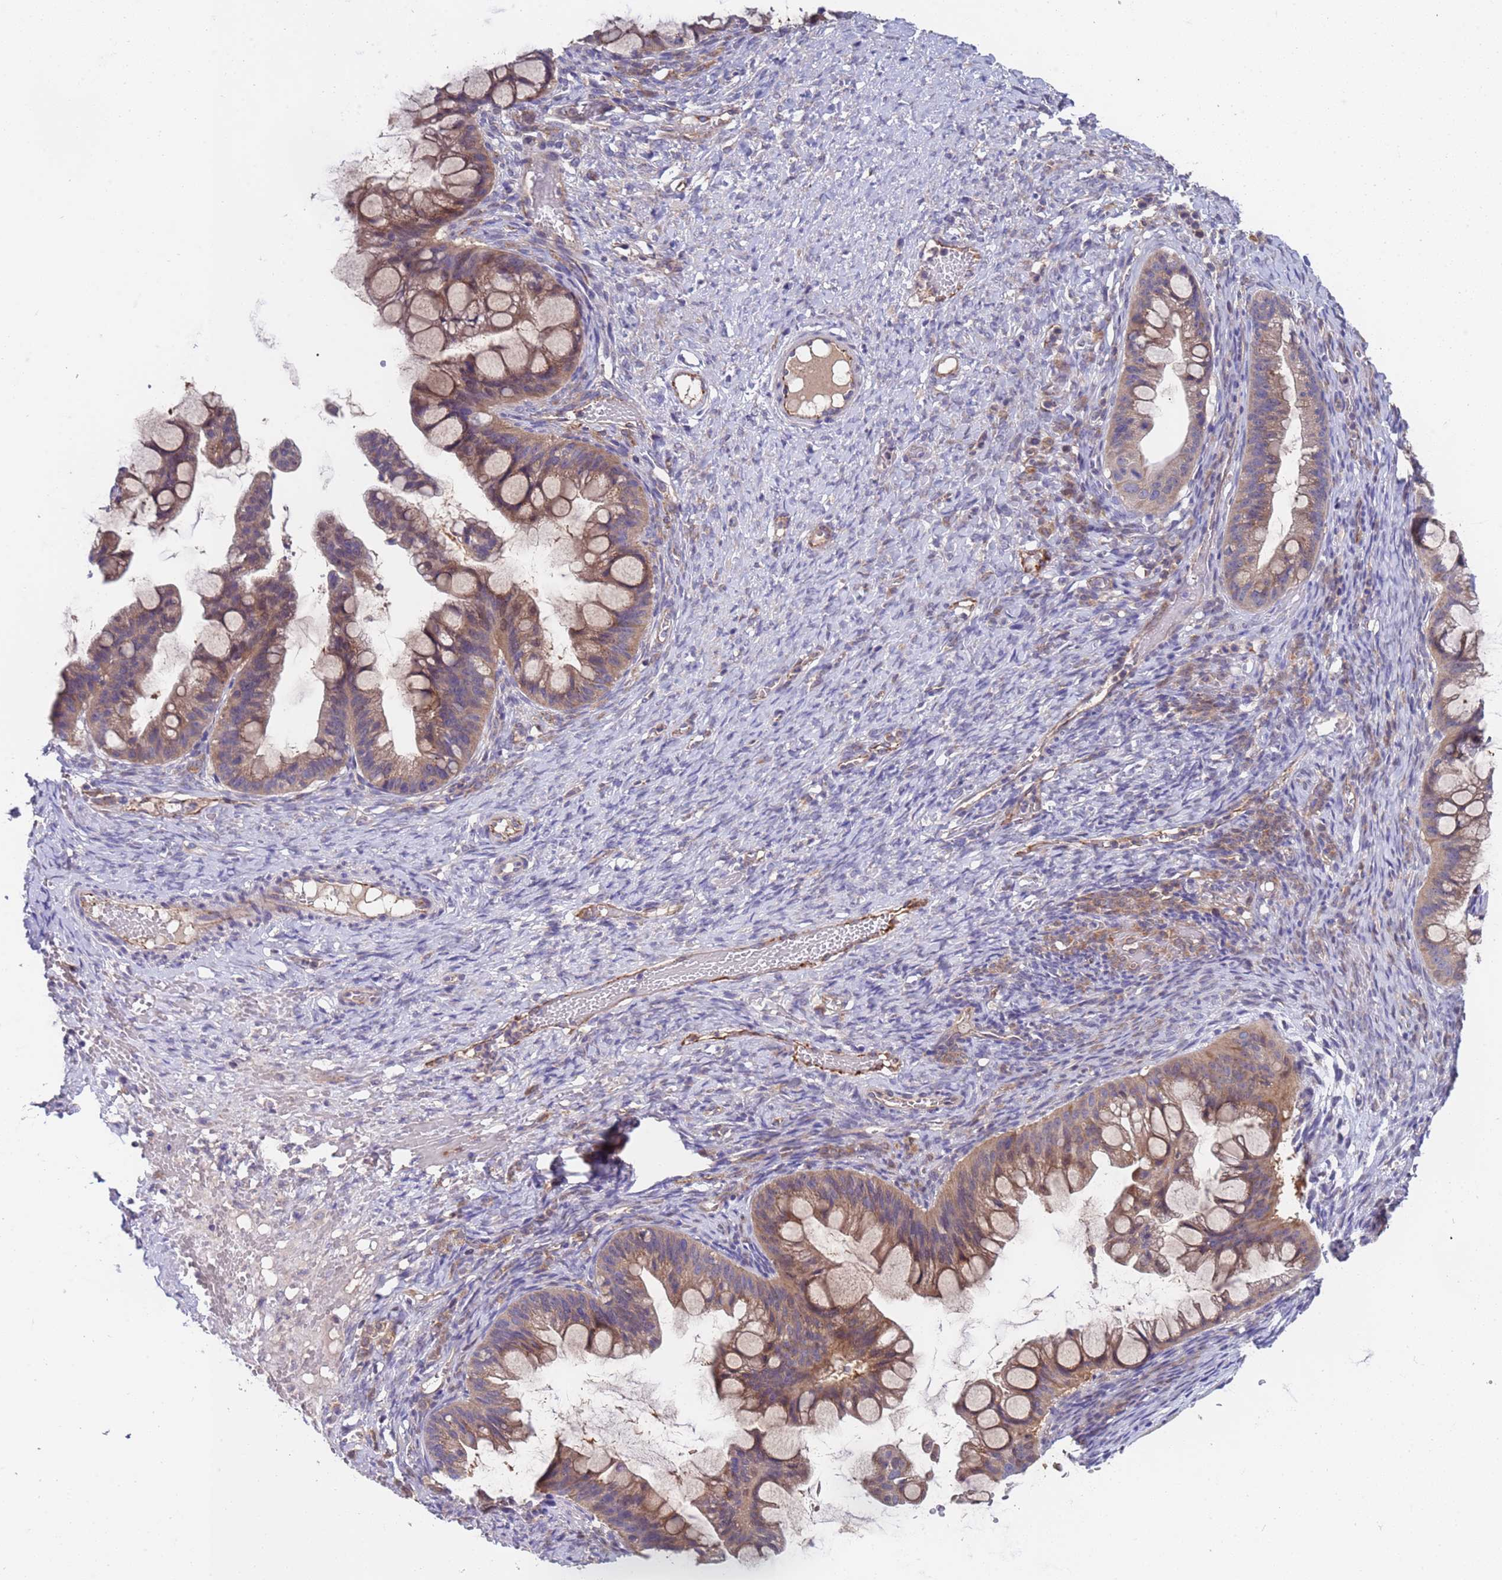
{"staining": {"intensity": "moderate", "quantity": ">75%", "location": "cytoplasmic/membranous"}, "tissue": "ovarian cancer", "cell_type": "Tumor cells", "image_type": "cancer", "snomed": [{"axis": "morphology", "description": "Cystadenocarcinoma, mucinous, NOS"}, {"axis": "topography", "description": "Ovary"}], "caption": "Protein staining exhibits moderate cytoplasmic/membranous staining in about >75% of tumor cells in ovarian cancer. (DAB (3,3'-diaminobenzidine) = brown stain, brightfield microscopy at high magnification).", "gene": "ZNF248", "patient": {"sex": "female", "age": 73}}